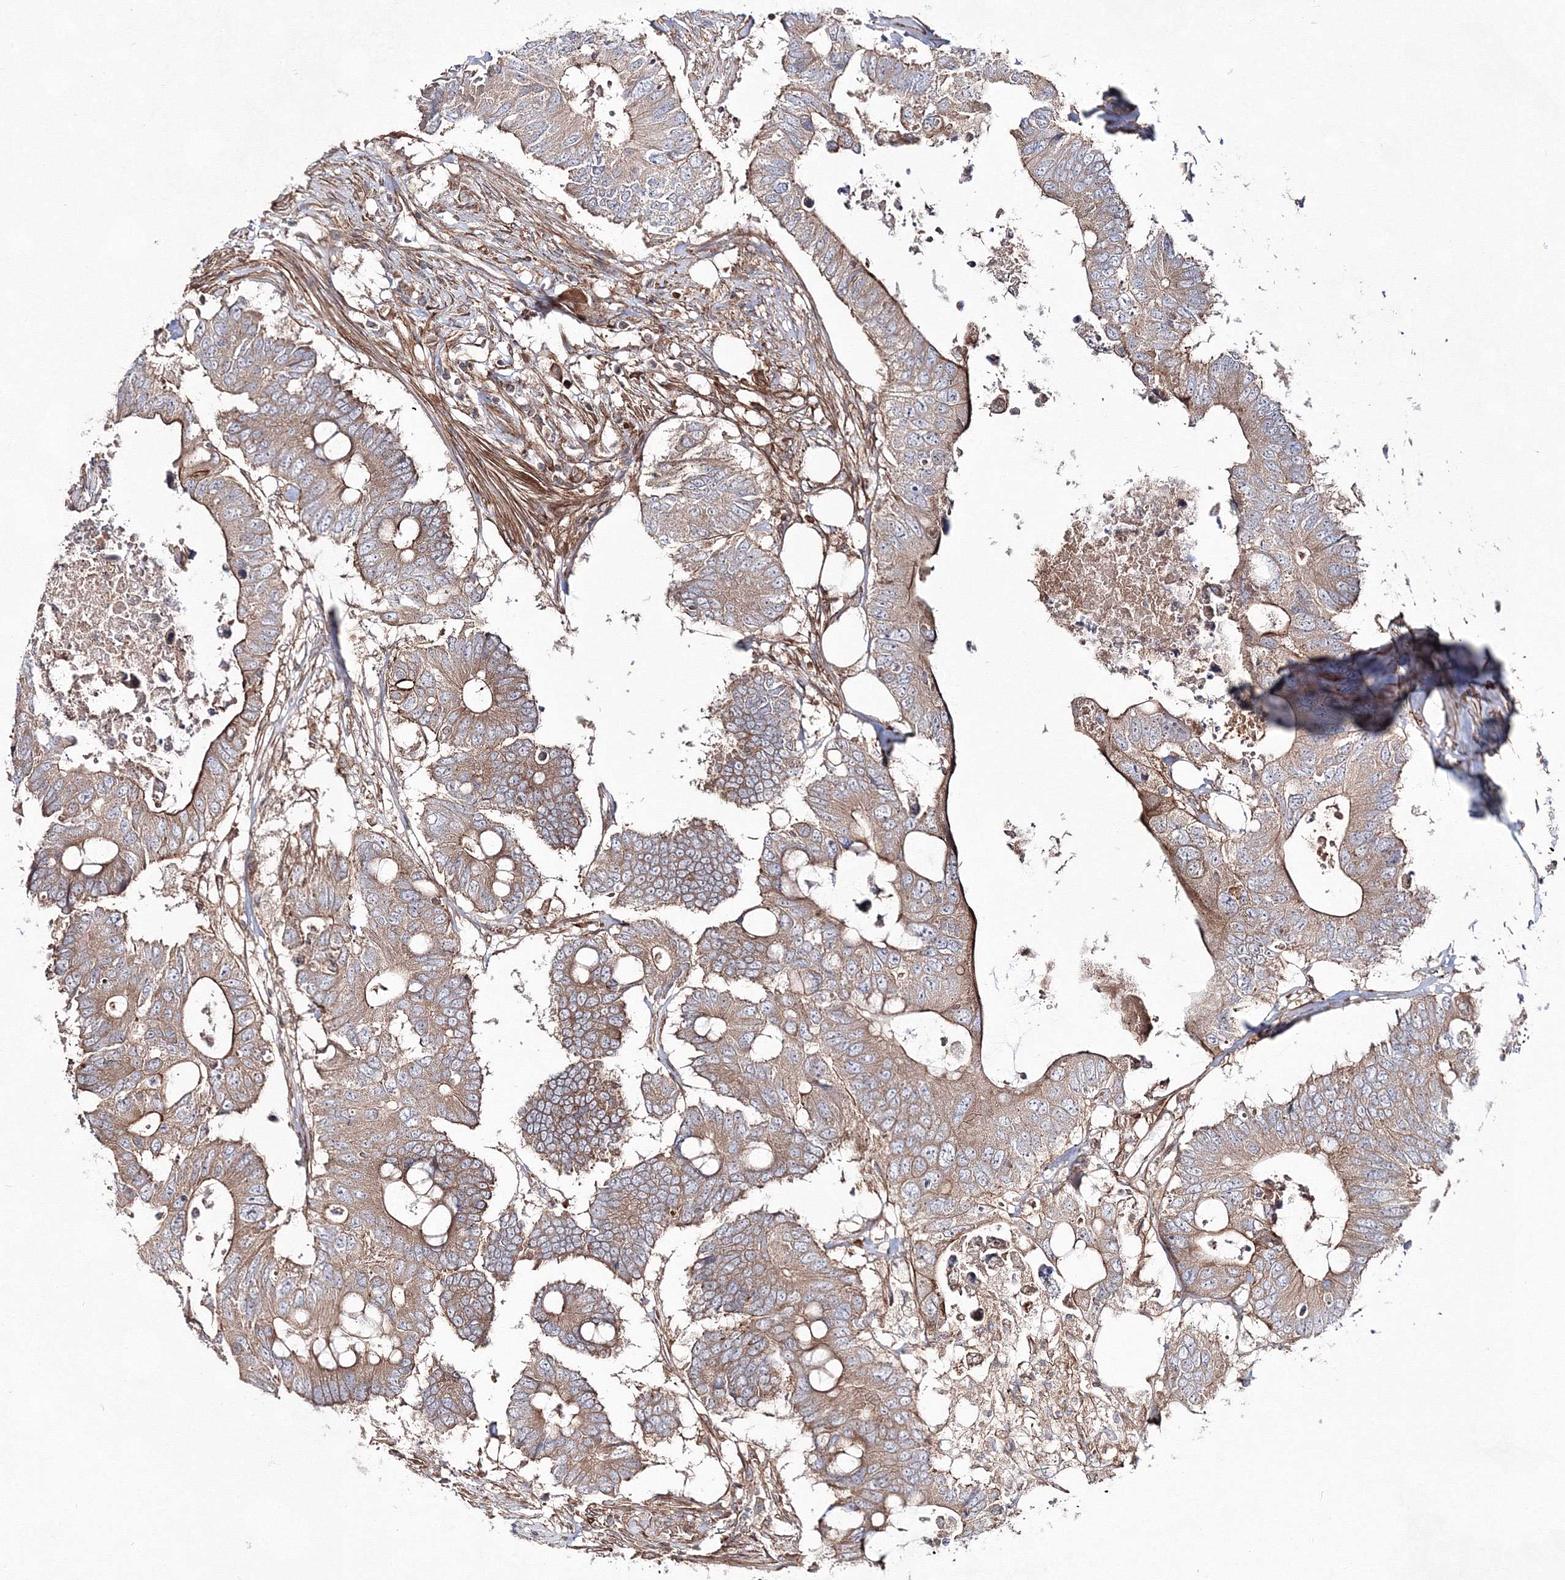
{"staining": {"intensity": "moderate", "quantity": ">75%", "location": "cytoplasmic/membranous"}, "tissue": "colorectal cancer", "cell_type": "Tumor cells", "image_type": "cancer", "snomed": [{"axis": "morphology", "description": "Adenocarcinoma, NOS"}, {"axis": "topography", "description": "Colon"}], "caption": "Protein expression analysis of human adenocarcinoma (colorectal) reveals moderate cytoplasmic/membranous expression in approximately >75% of tumor cells.", "gene": "EXOC6", "patient": {"sex": "male", "age": 71}}